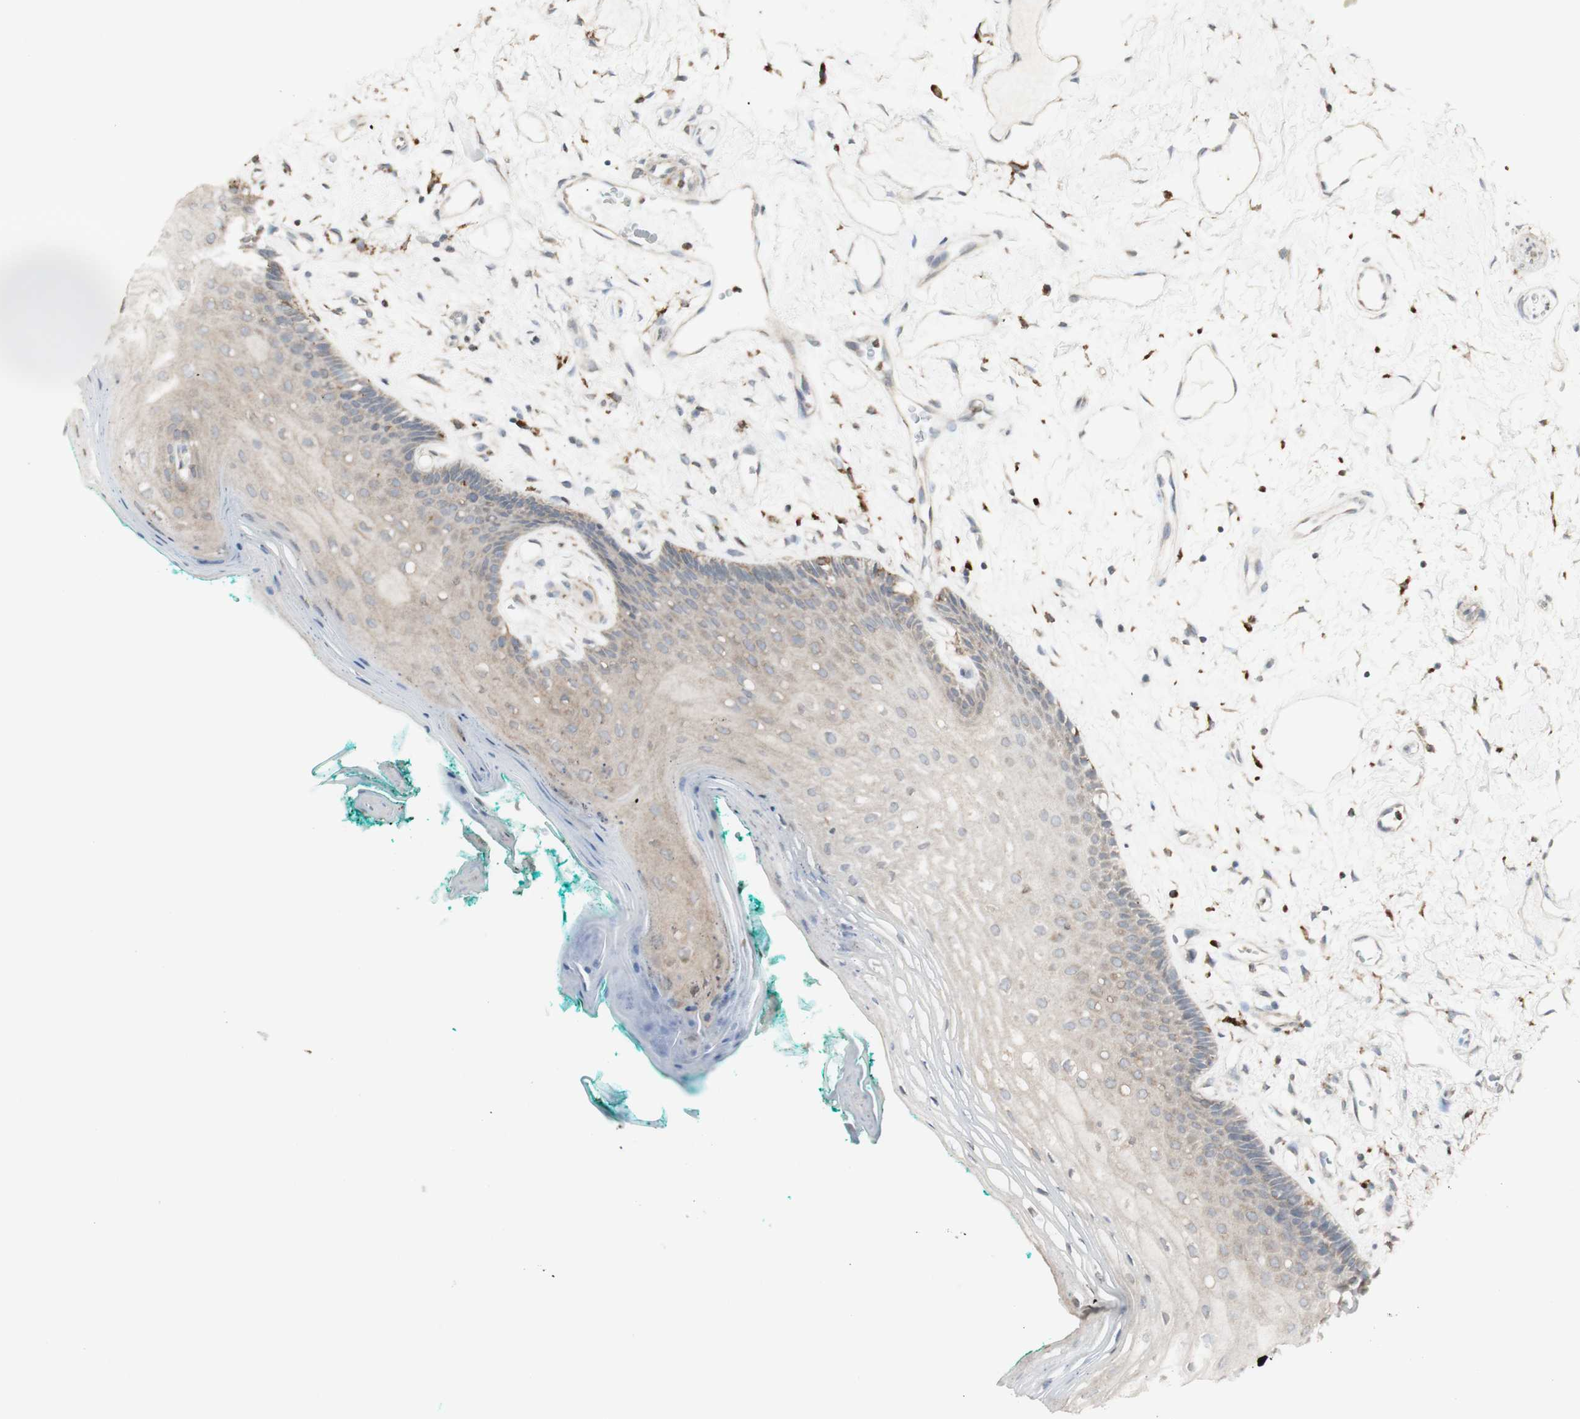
{"staining": {"intensity": "moderate", "quantity": "<25%", "location": "cytoplasmic/membranous"}, "tissue": "oral mucosa", "cell_type": "Squamous epithelial cells", "image_type": "normal", "snomed": [{"axis": "morphology", "description": "Normal tissue, NOS"}, {"axis": "topography", "description": "Skeletal muscle"}, {"axis": "topography", "description": "Oral tissue"}, {"axis": "topography", "description": "Peripheral nerve tissue"}], "caption": "Immunohistochemical staining of benign human oral mucosa displays moderate cytoplasmic/membranous protein positivity in about <25% of squamous epithelial cells.", "gene": "ATP6V1E1", "patient": {"sex": "female", "age": 84}}